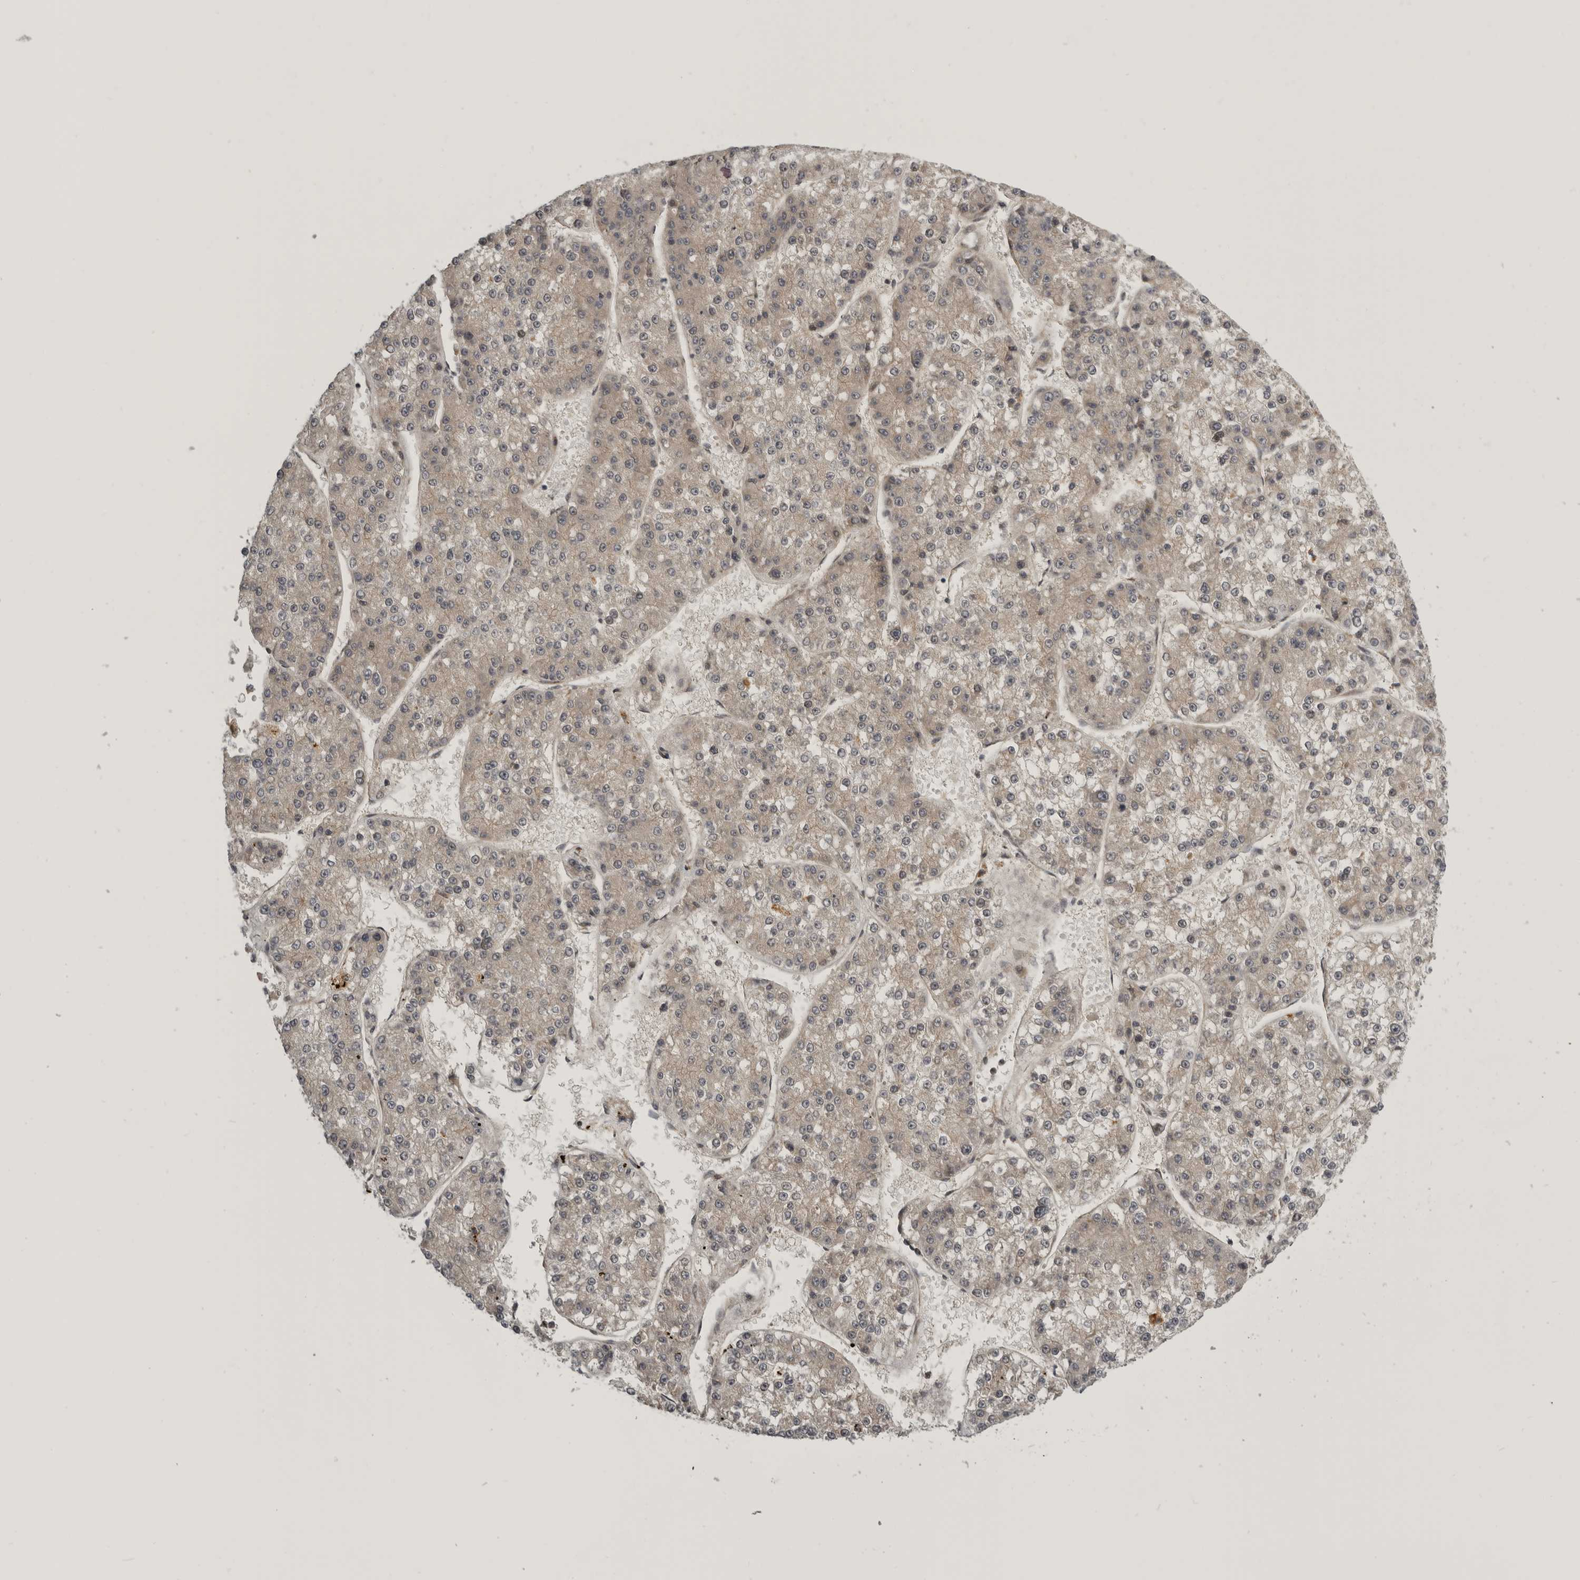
{"staining": {"intensity": "weak", "quantity": "25%-75%", "location": "cytoplasmic/membranous"}, "tissue": "liver cancer", "cell_type": "Tumor cells", "image_type": "cancer", "snomed": [{"axis": "morphology", "description": "Carcinoma, Hepatocellular, NOS"}, {"axis": "topography", "description": "Liver"}], "caption": "A brown stain labels weak cytoplasmic/membranous positivity of a protein in human liver cancer tumor cells.", "gene": "CUEDC1", "patient": {"sex": "female", "age": 73}}